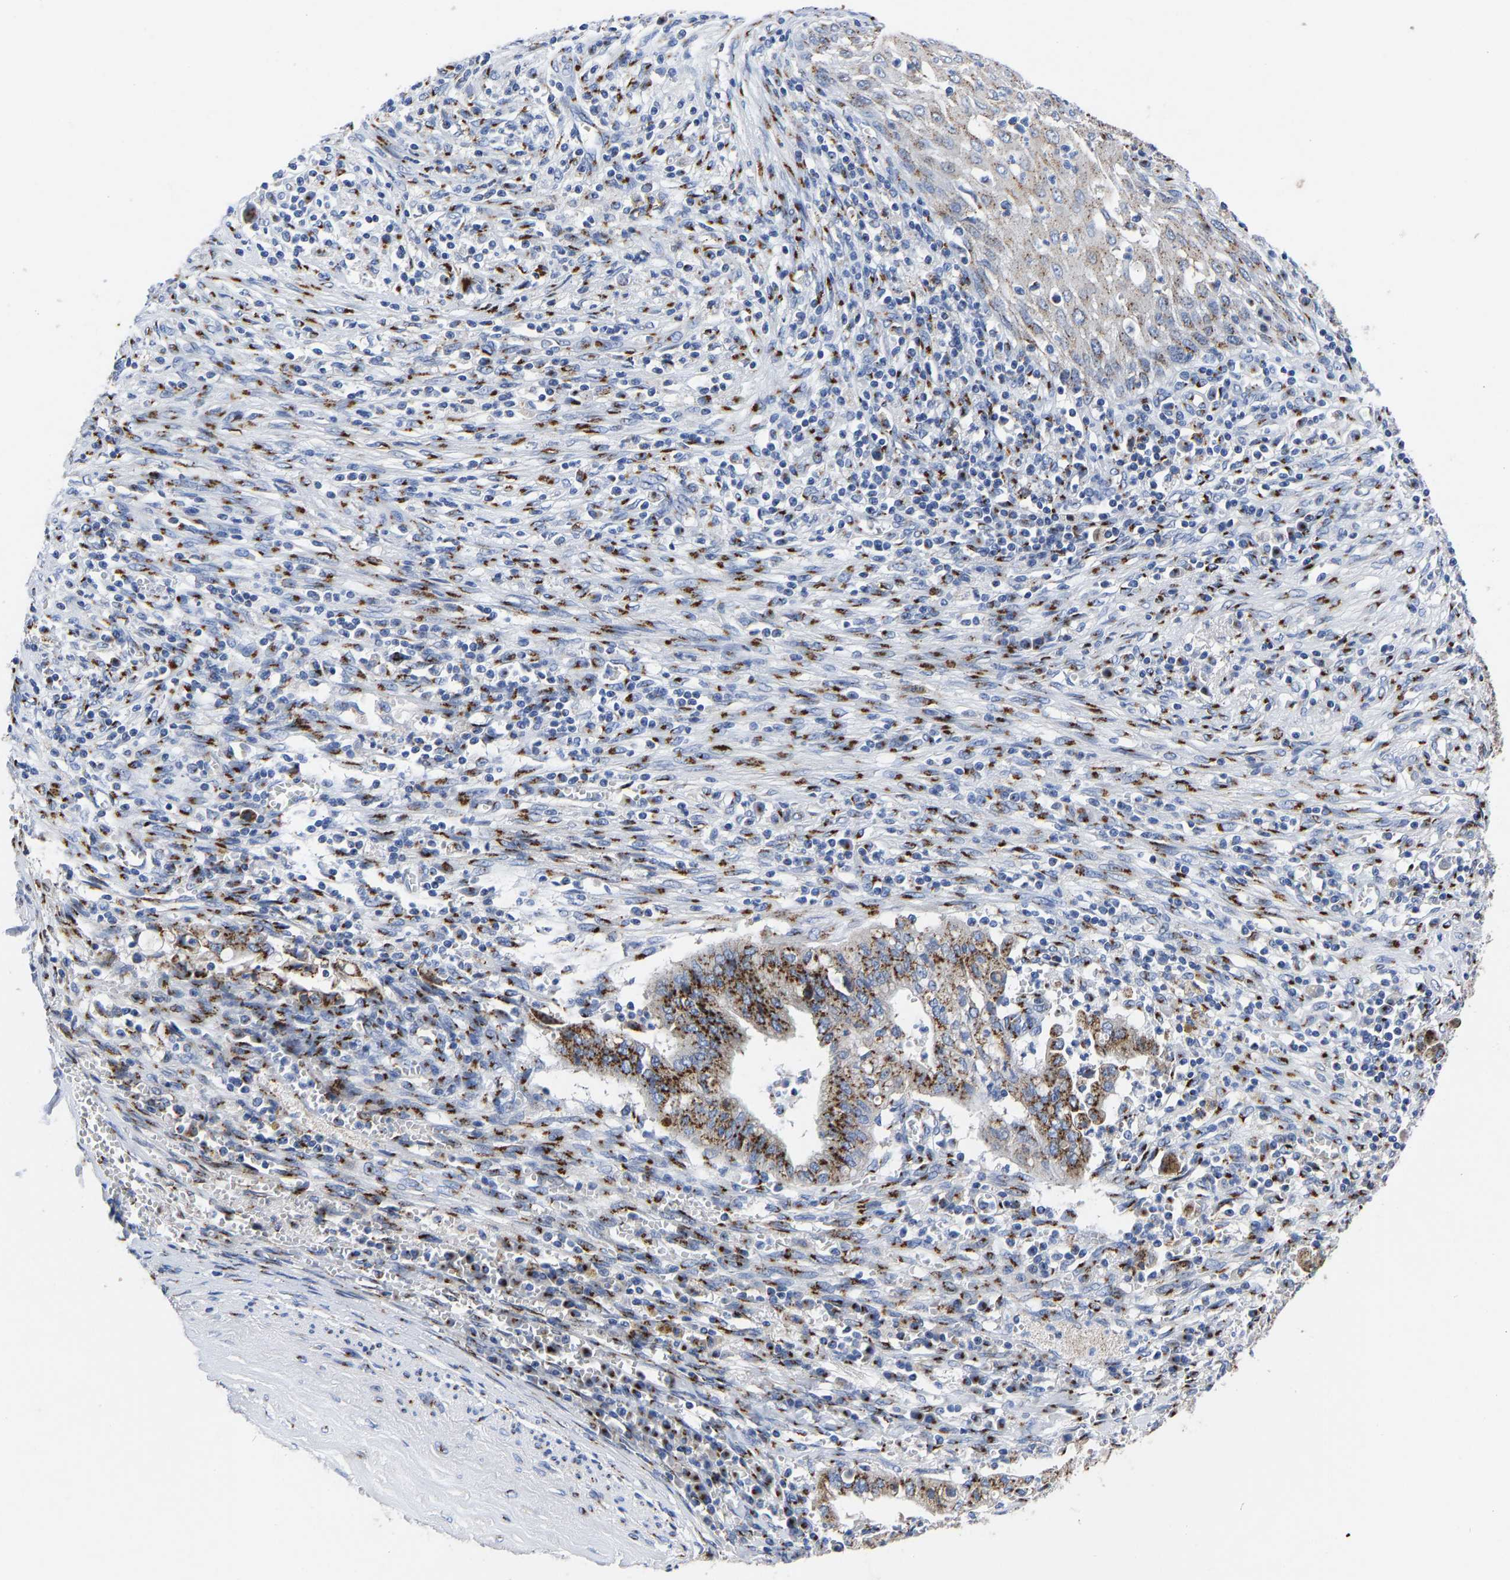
{"staining": {"intensity": "strong", "quantity": ">75%", "location": "cytoplasmic/membranous"}, "tissue": "cervical cancer", "cell_type": "Tumor cells", "image_type": "cancer", "snomed": [{"axis": "morphology", "description": "Adenocarcinoma, NOS"}, {"axis": "topography", "description": "Cervix"}], "caption": "A histopathology image of cervical adenocarcinoma stained for a protein displays strong cytoplasmic/membranous brown staining in tumor cells. The staining was performed using DAB (3,3'-diaminobenzidine), with brown indicating positive protein expression. Nuclei are stained blue with hematoxylin.", "gene": "TMEM87A", "patient": {"sex": "female", "age": 44}}